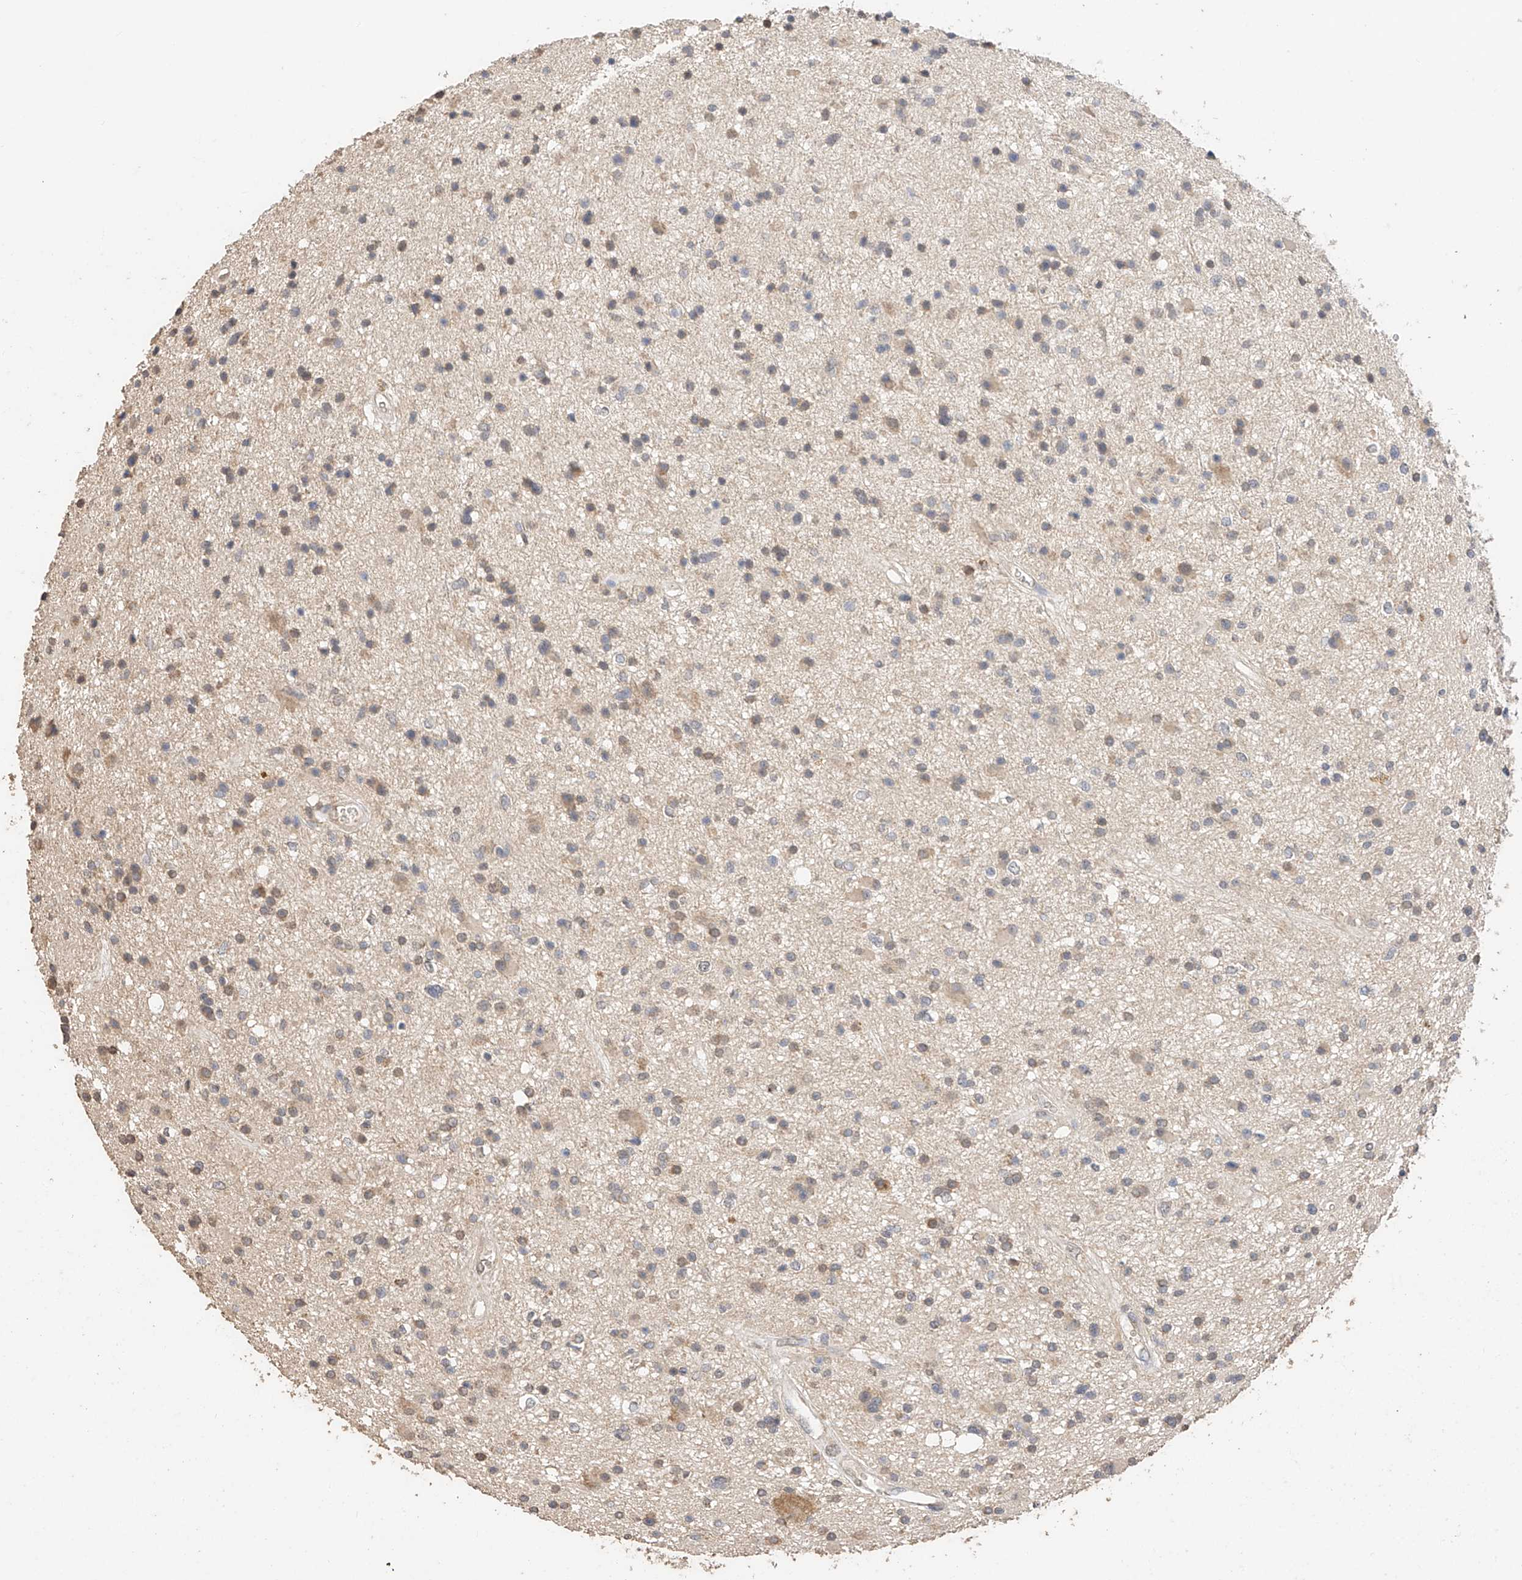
{"staining": {"intensity": "weak", "quantity": "25%-75%", "location": "cytoplasmic/membranous"}, "tissue": "glioma", "cell_type": "Tumor cells", "image_type": "cancer", "snomed": [{"axis": "morphology", "description": "Glioma, malignant, High grade"}, {"axis": "topography", "description": "Brain"}], "caption": "Protein staining of glioma tissue demonstrates weak cytoplasmic/membranous positivity in approximately 25%-75% of tumor cells. The staining was performed using DAB (3,3'-diaminobenzidine) to visualize the protein expression in brown, while the nuclei were stained in blue with hematoxylin (Magnification: 20x).", "gene": "IL22RA2", "patient": {"sex": "male", "age": 33}}